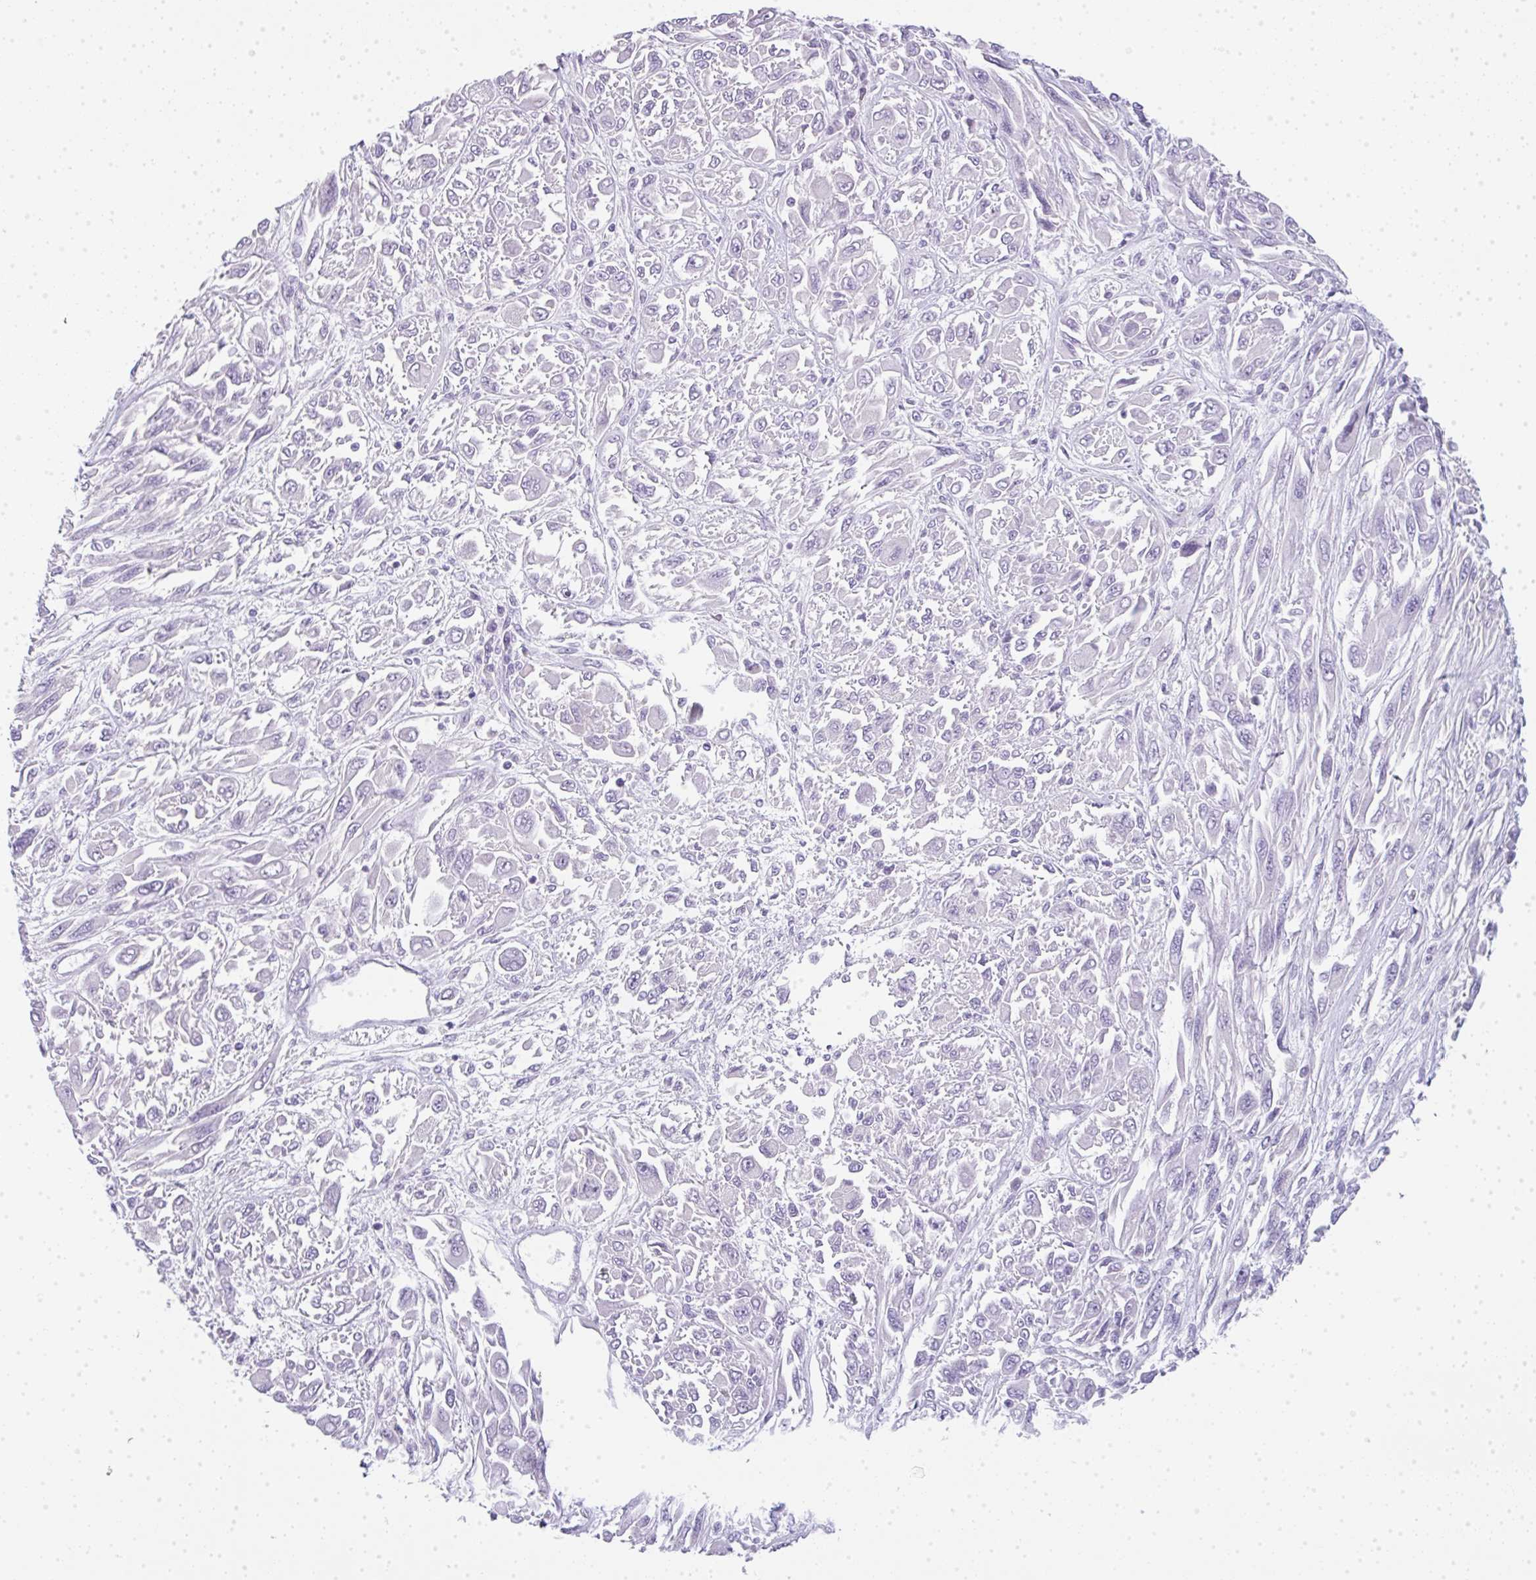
{"staining": {"intensity": "negative", "quantity": "none", "location": "none"}, "tissue": "melanoma", "cell_type": "Tumor cells", "image_type": "cancer", "snomed": [{"axis": "morphology", "description": "Malignant melanoma, NOS"}, {"axis": "topography", "description": "Skin"}], "caption": "High power microscopy micrograph of an immunohistochemistry photomicrograph of melanoma, revealing no significant staining in tumor cells.", "gene": "LPAR4", "patient": {"sex": "female", "age": 91}}